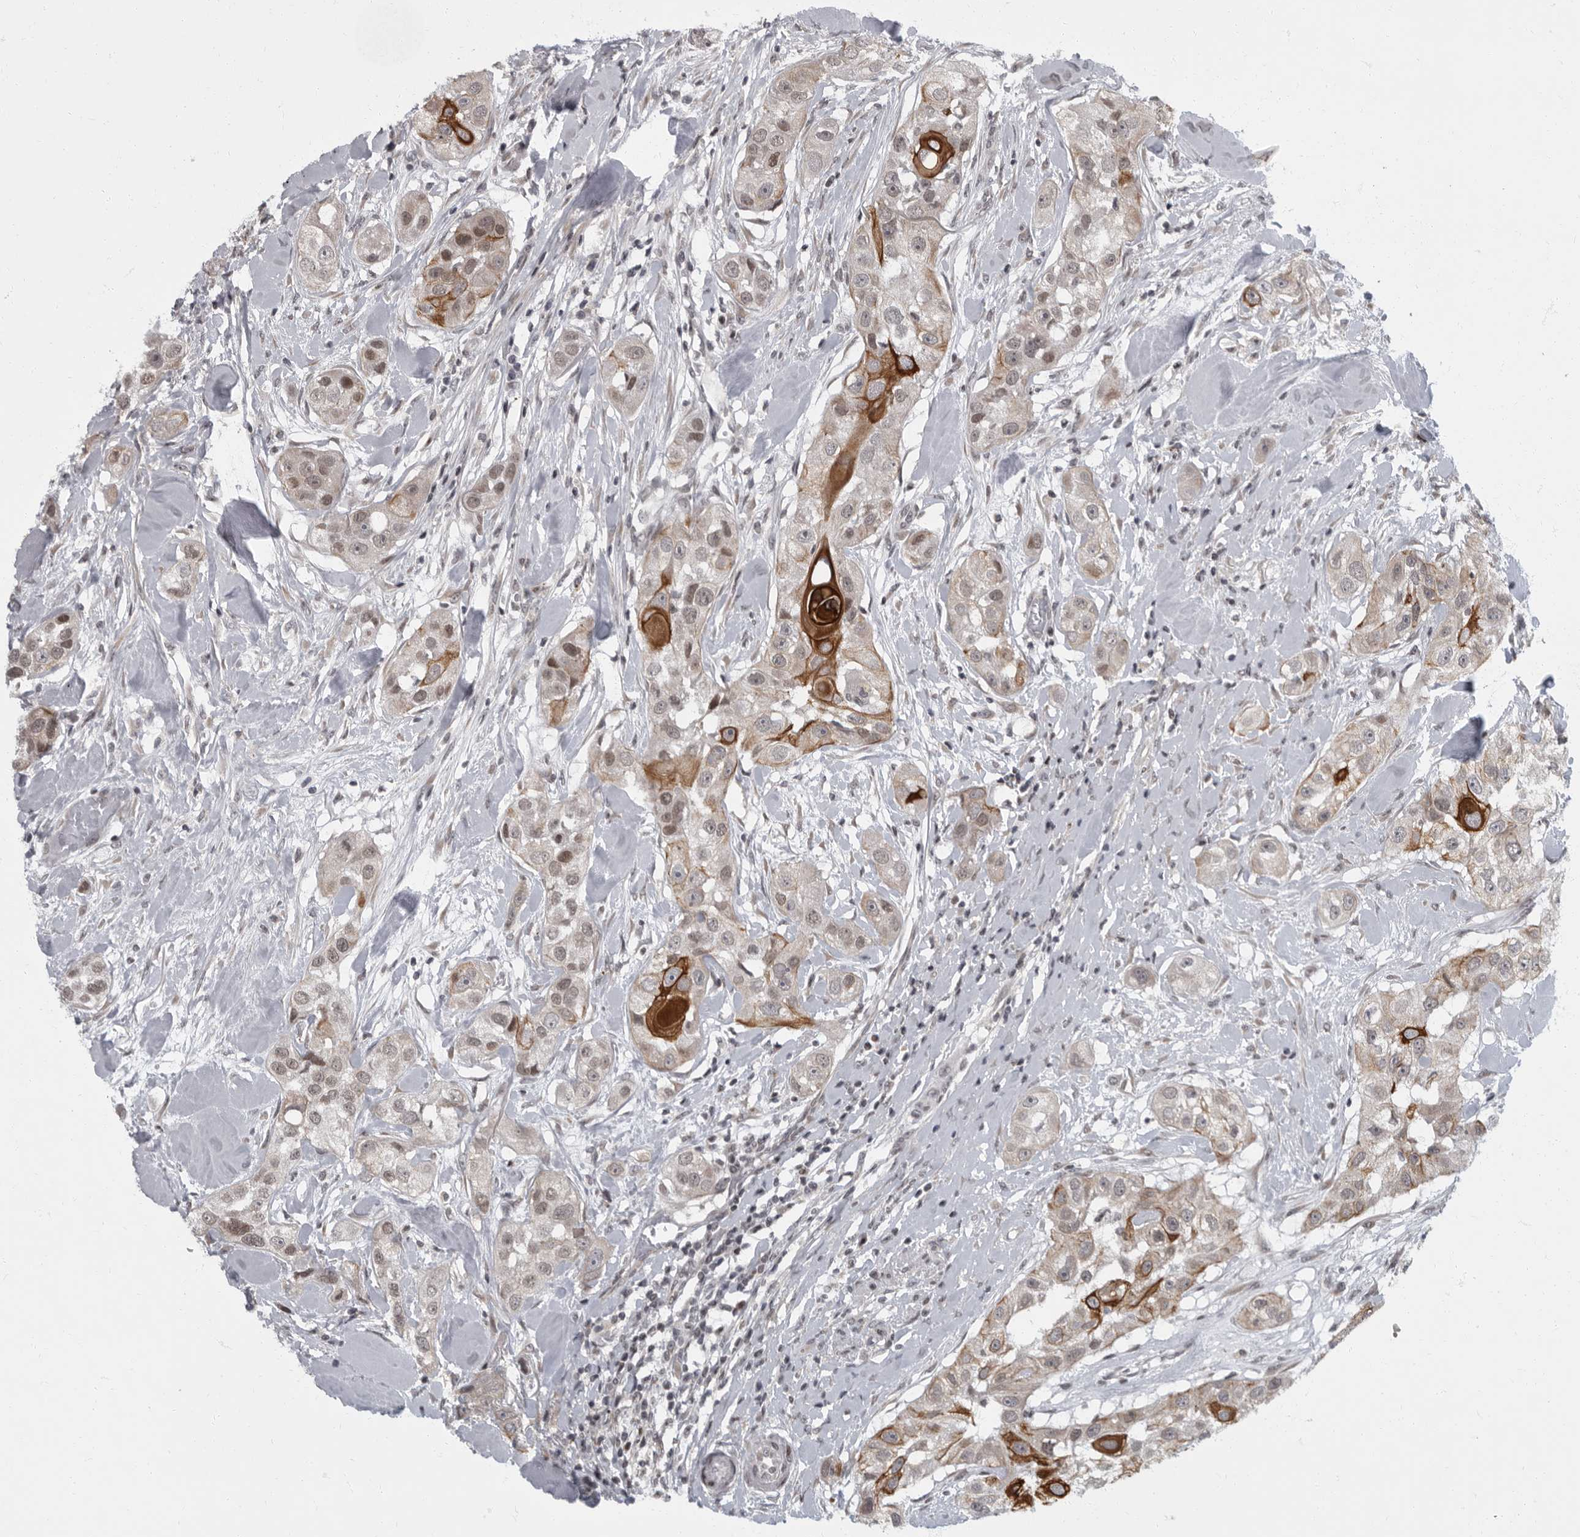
{"staining": {"intensity": "strong", "quantity": "<25%", "location": "cytoplasmic/membranous,nuclear"}, "tissue": "head and neck cancer", "cell_type": "Tumor cells", "image_type": "cancer", "snomed": [{"axis": "morphology", "description": "Normal tissue, NOS"}, {"axis": "morphology", "description": "Squamous cell carcinoma, NOS"}, {"axis": "topography", "description": "Skeletal muscle"}, {"axis": "topography", "description": "Head-Neck"}], "caption": "Tumor cells display strong cytoplasmic/membranous and nuclear staining in about <25% of cells in head and neck cancer. (IHC, brightfield microscopy, high magnification).", "gene": "EVI5", "patient": {"sex": "male", "age": 51}}